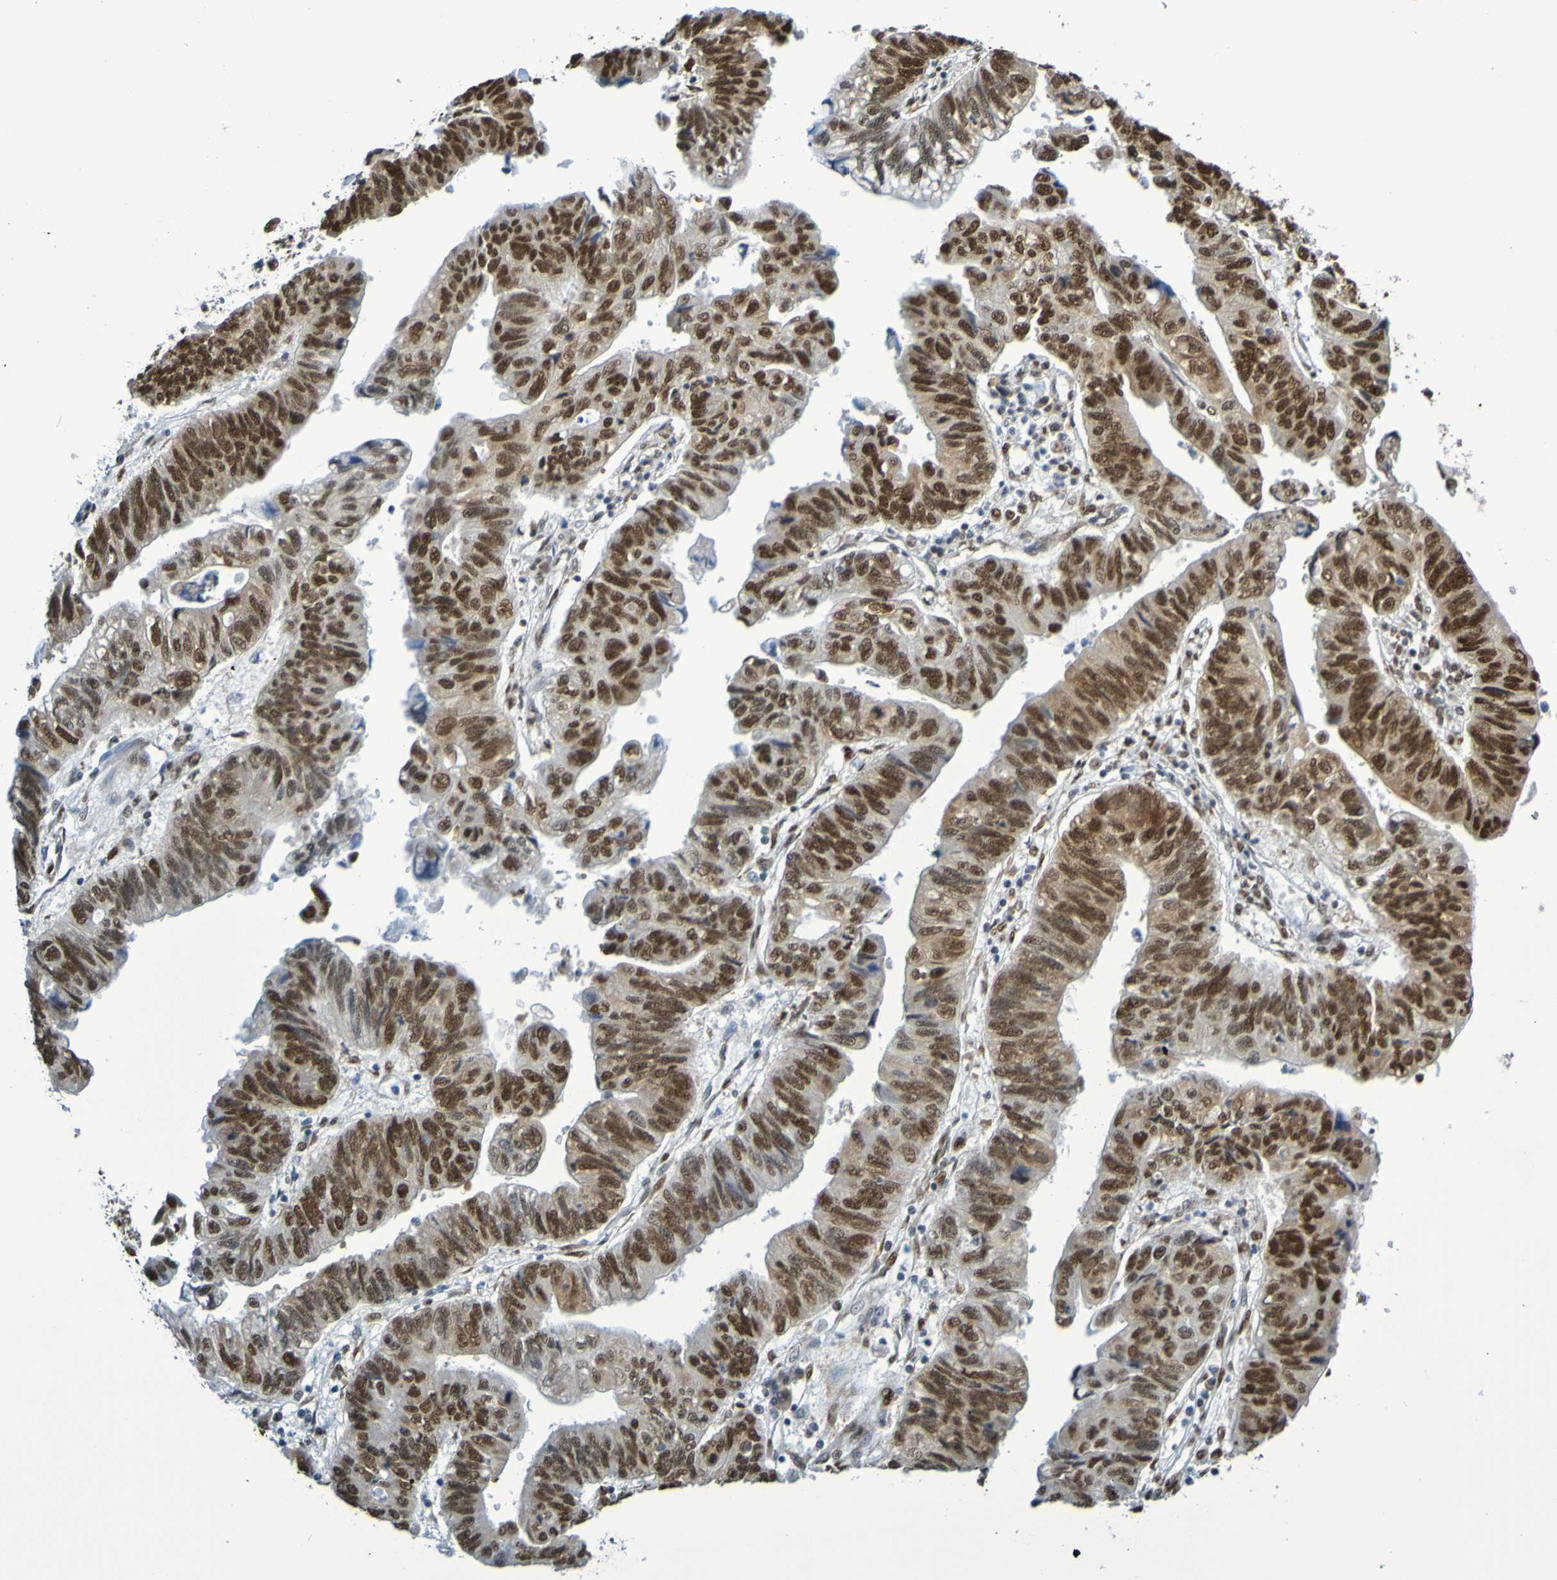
{"staining": {"intensity": "strong", "quantity": ">75%", "location": "nuclear"}, "tissue": "stomach cancer", "cell_type": "Tumor cells", "image_type": "cancer", "snomed": [{"axis": "morphology", "description": "Adenocarcinoma, NOS"}, {"axis": "topography", "description": "Stomach"}], "caption": "This photomicrograph displays immunohistochemistry staining of human adenocarcinoma (stomach), with high strong nuclear staining in approximately >75% of tumor cells.", "gene": "HDAC2", "patient": {"sex": "male", "age": 59}}